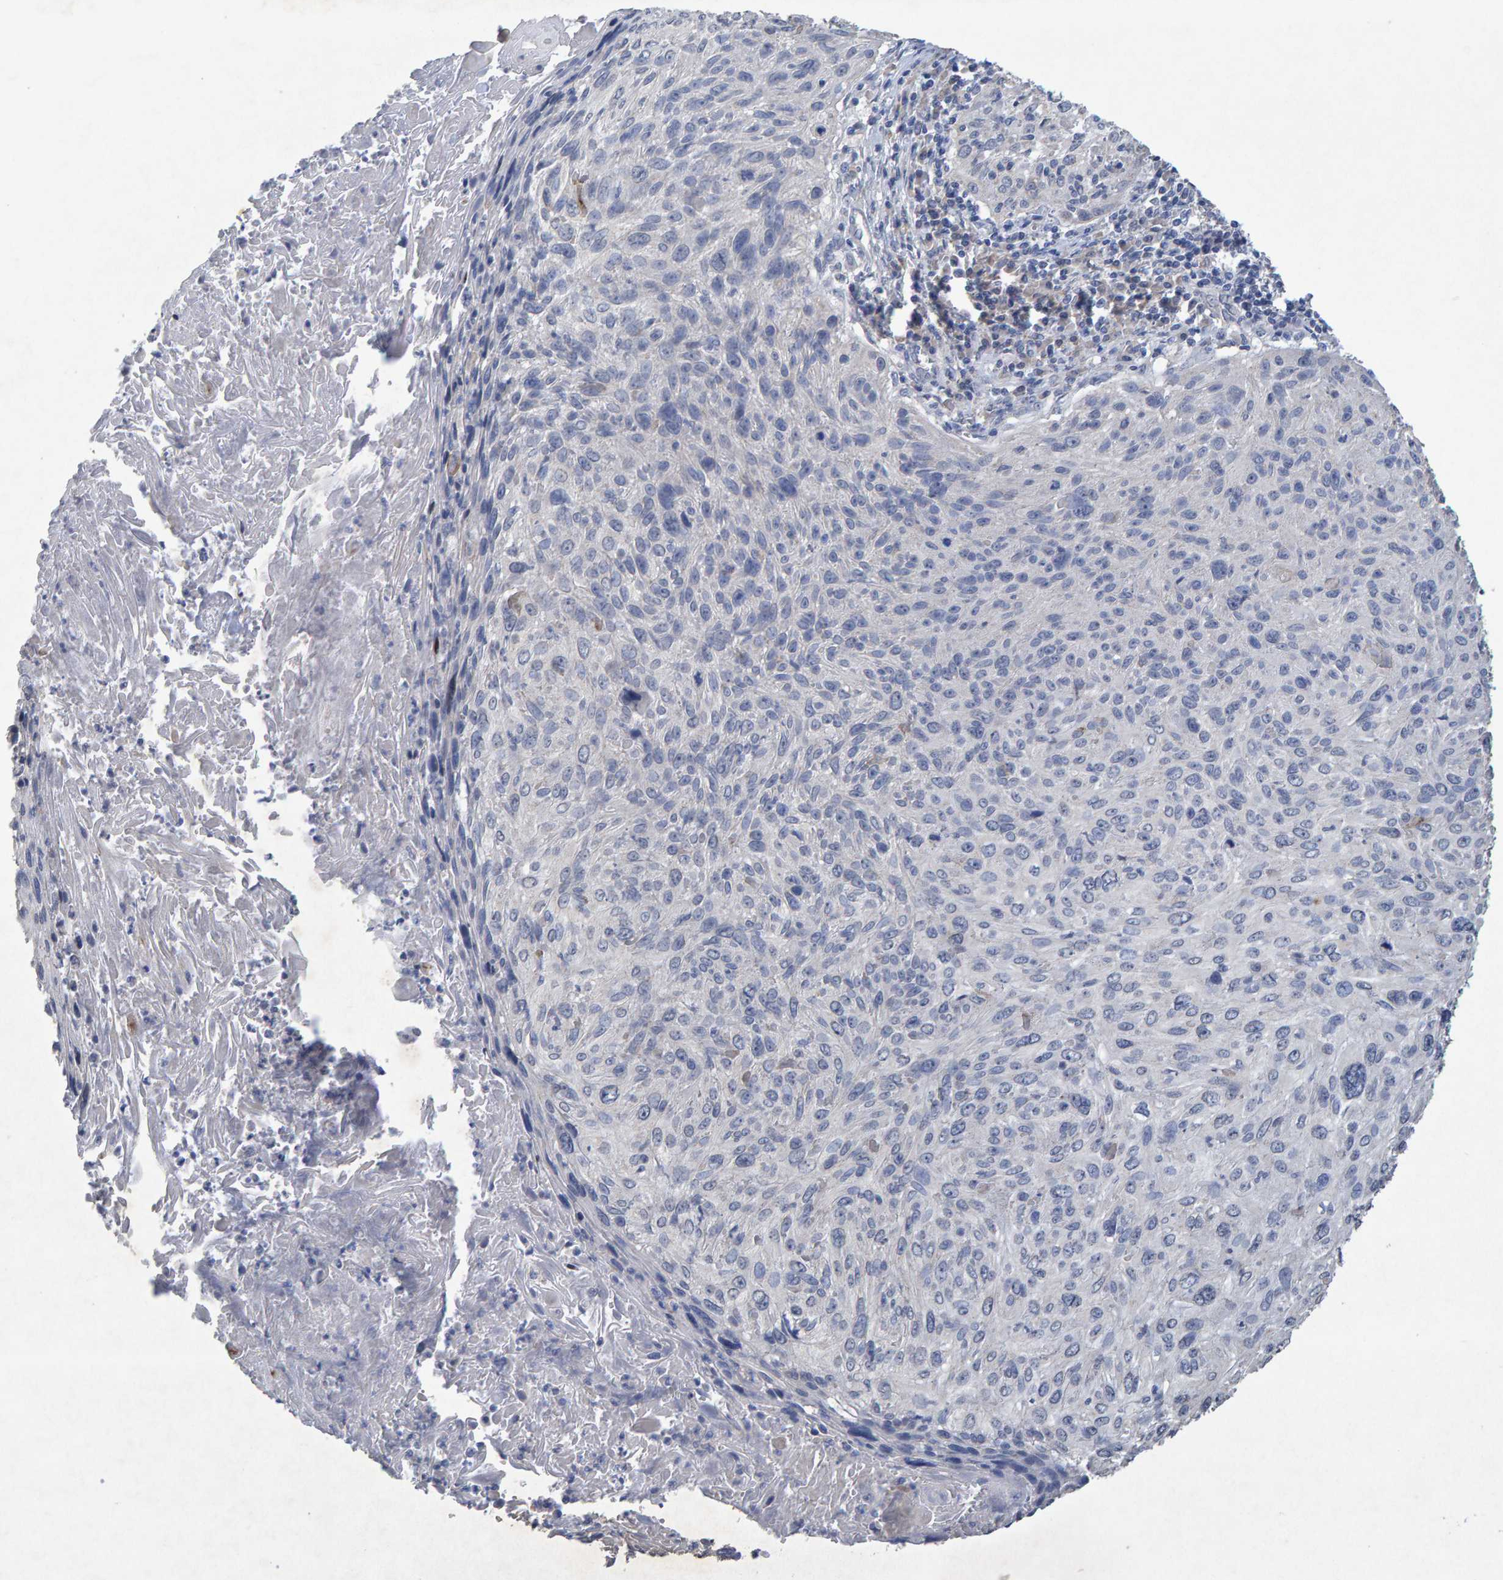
{"staining": {"intensity": "negative", "quantity": "none", "location": "none"}, "tissue": "cervical cancer", "cell_type": "Tumor cells", "image_type": "cancer", "snomed": [{"axis": "morphology", "description": "Squamous cell carcinoma, NOS"}, {"axis": "topography", "description": "Cervix"}], "caption": "Tumor cells show no significant expression in cervical cancer.", "gene": "CTH", "patient": {"sex": "female", "age": 51}}